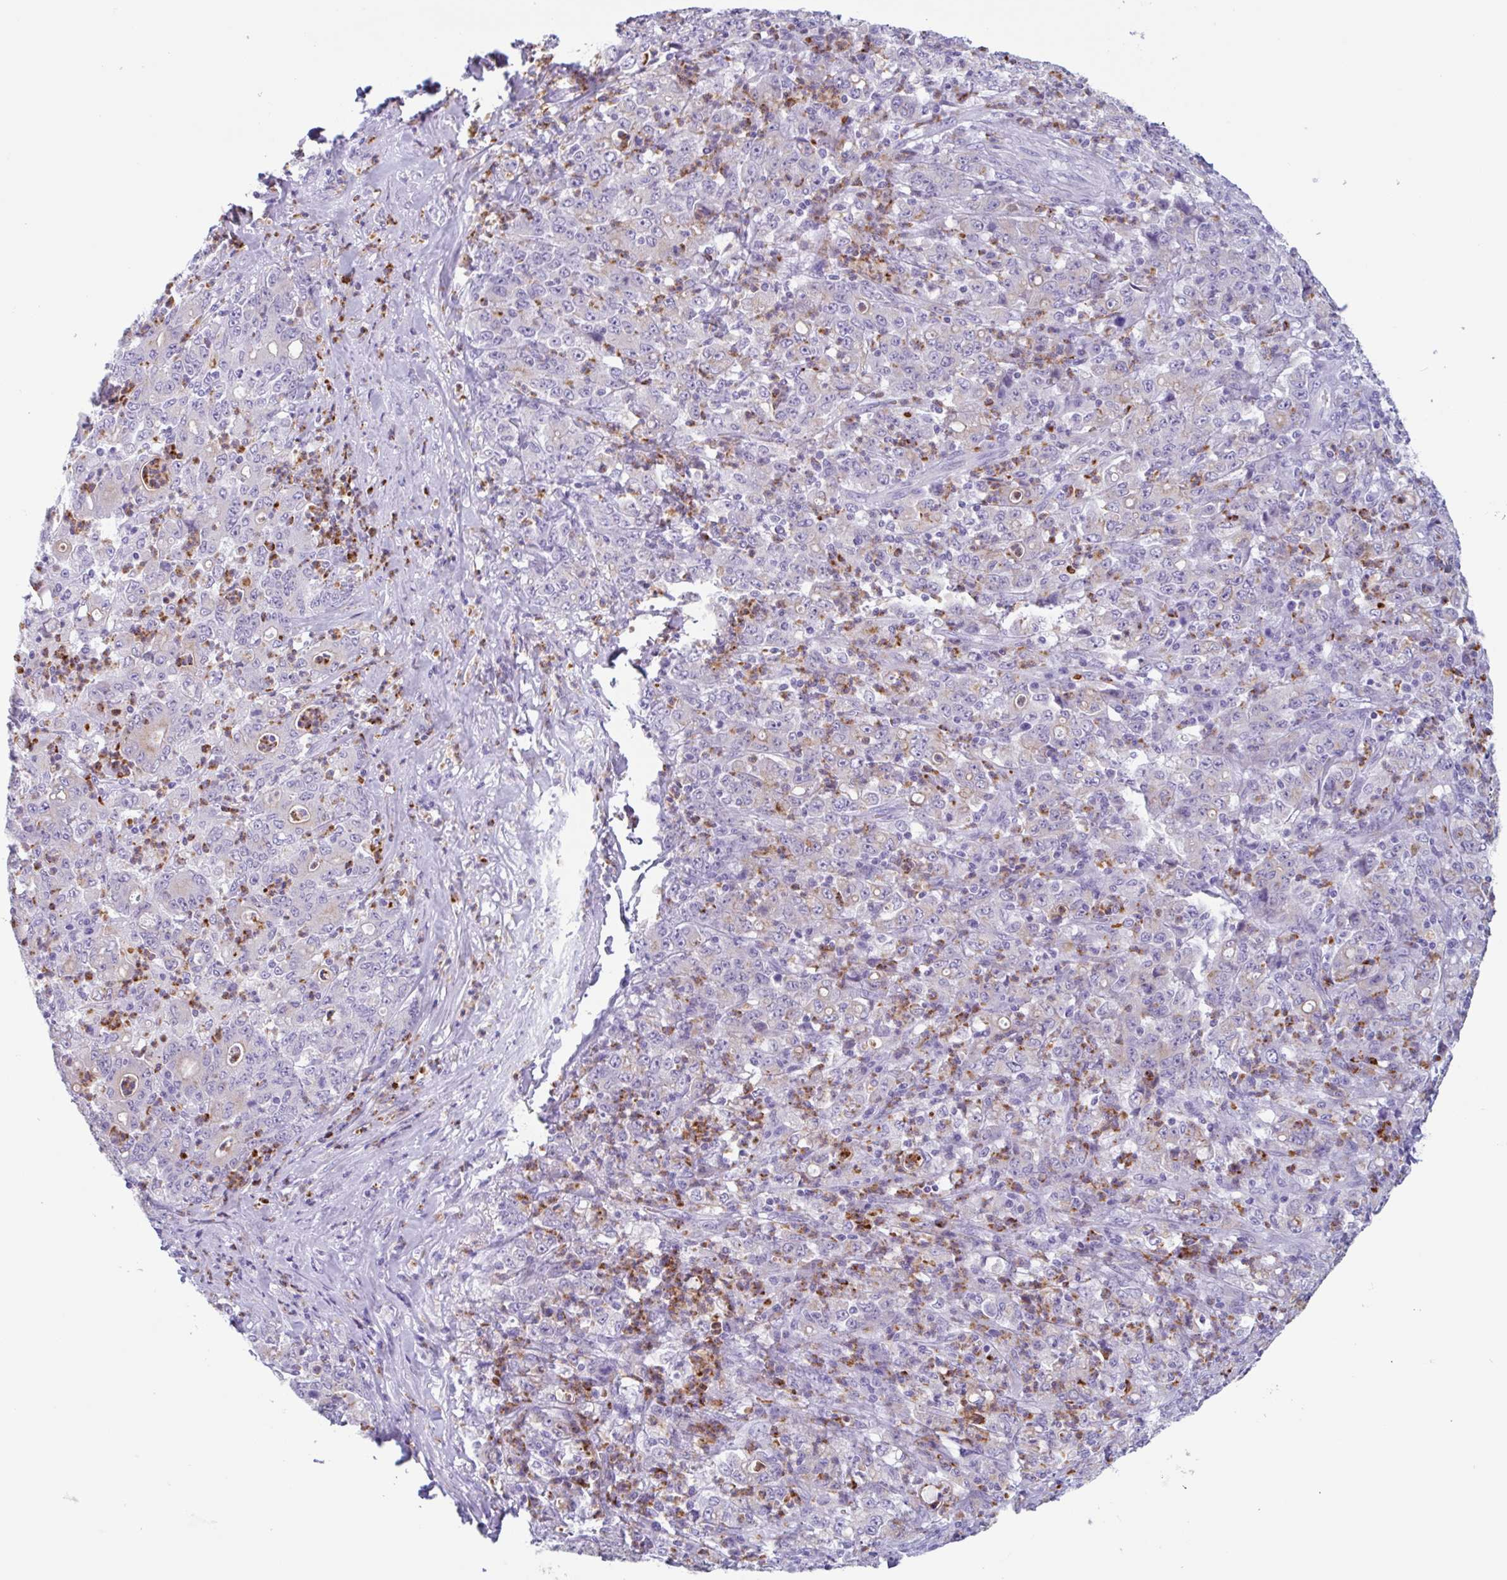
{"staining": {"intensity": "weak", "quantity": "<25%", "location": "cytoplasmic/membranous"}, "tissue": "stomach cancer", "cell_type": "Tumor cells", "image_type": "cancer", "snomed": [{"axis": "morphology", "description": "Adenocarcinoma, NOS"}, {"axis": "topography", "description": "Stomach, lower"}], "caption": "Stomach cancer (adenocarcinoma) was stained to show a protein in brown. There is no significant positivity in tumor cells. (DAB immunohistochemistry (IHC) visualized using brightfield microscopy, high magnification).", "gene": "DTWD2", "patient": {"sex": "female", "age": 71}}